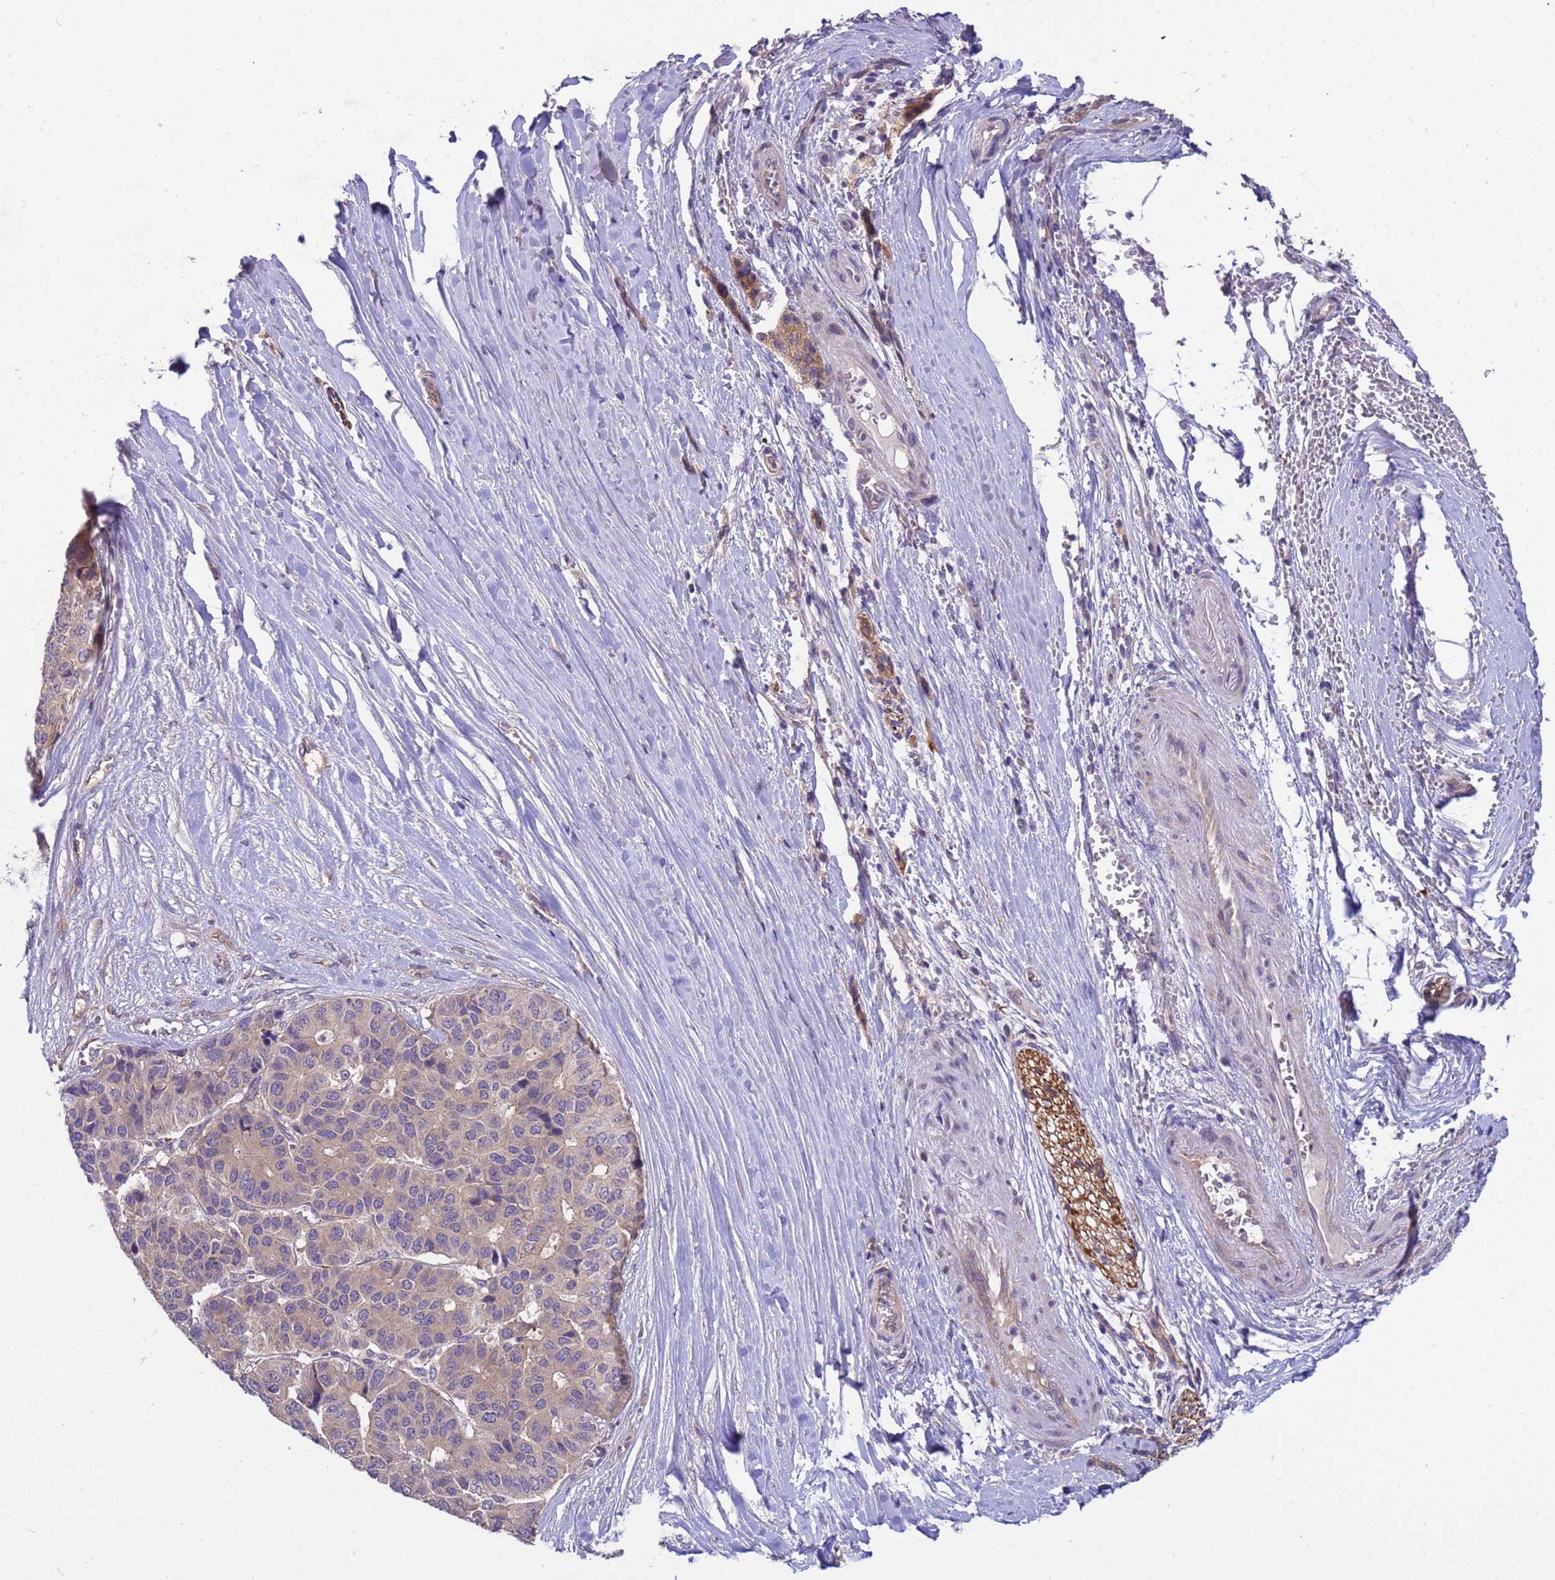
{"staining": {"intensity": "negative", "quantity": "none", "location": "none"}, "tissue": "pancreatic cancer", "cell_type": "Tumor cells", "image_type": "cancer", "snomed": [{"axis": "morphology", "description": "Adenocarcinoma, NOS"}, {"axis": "topography", "description": "Pancreas"}], "caption": "Pancreatic cancer (adenocarcinoma) stained for a protein using immunohistochemistry (IHC) demonstrates no positivity tumor cells.", "gene": "PPP2CB", "patient": {"sex": "male", "age": 50}}